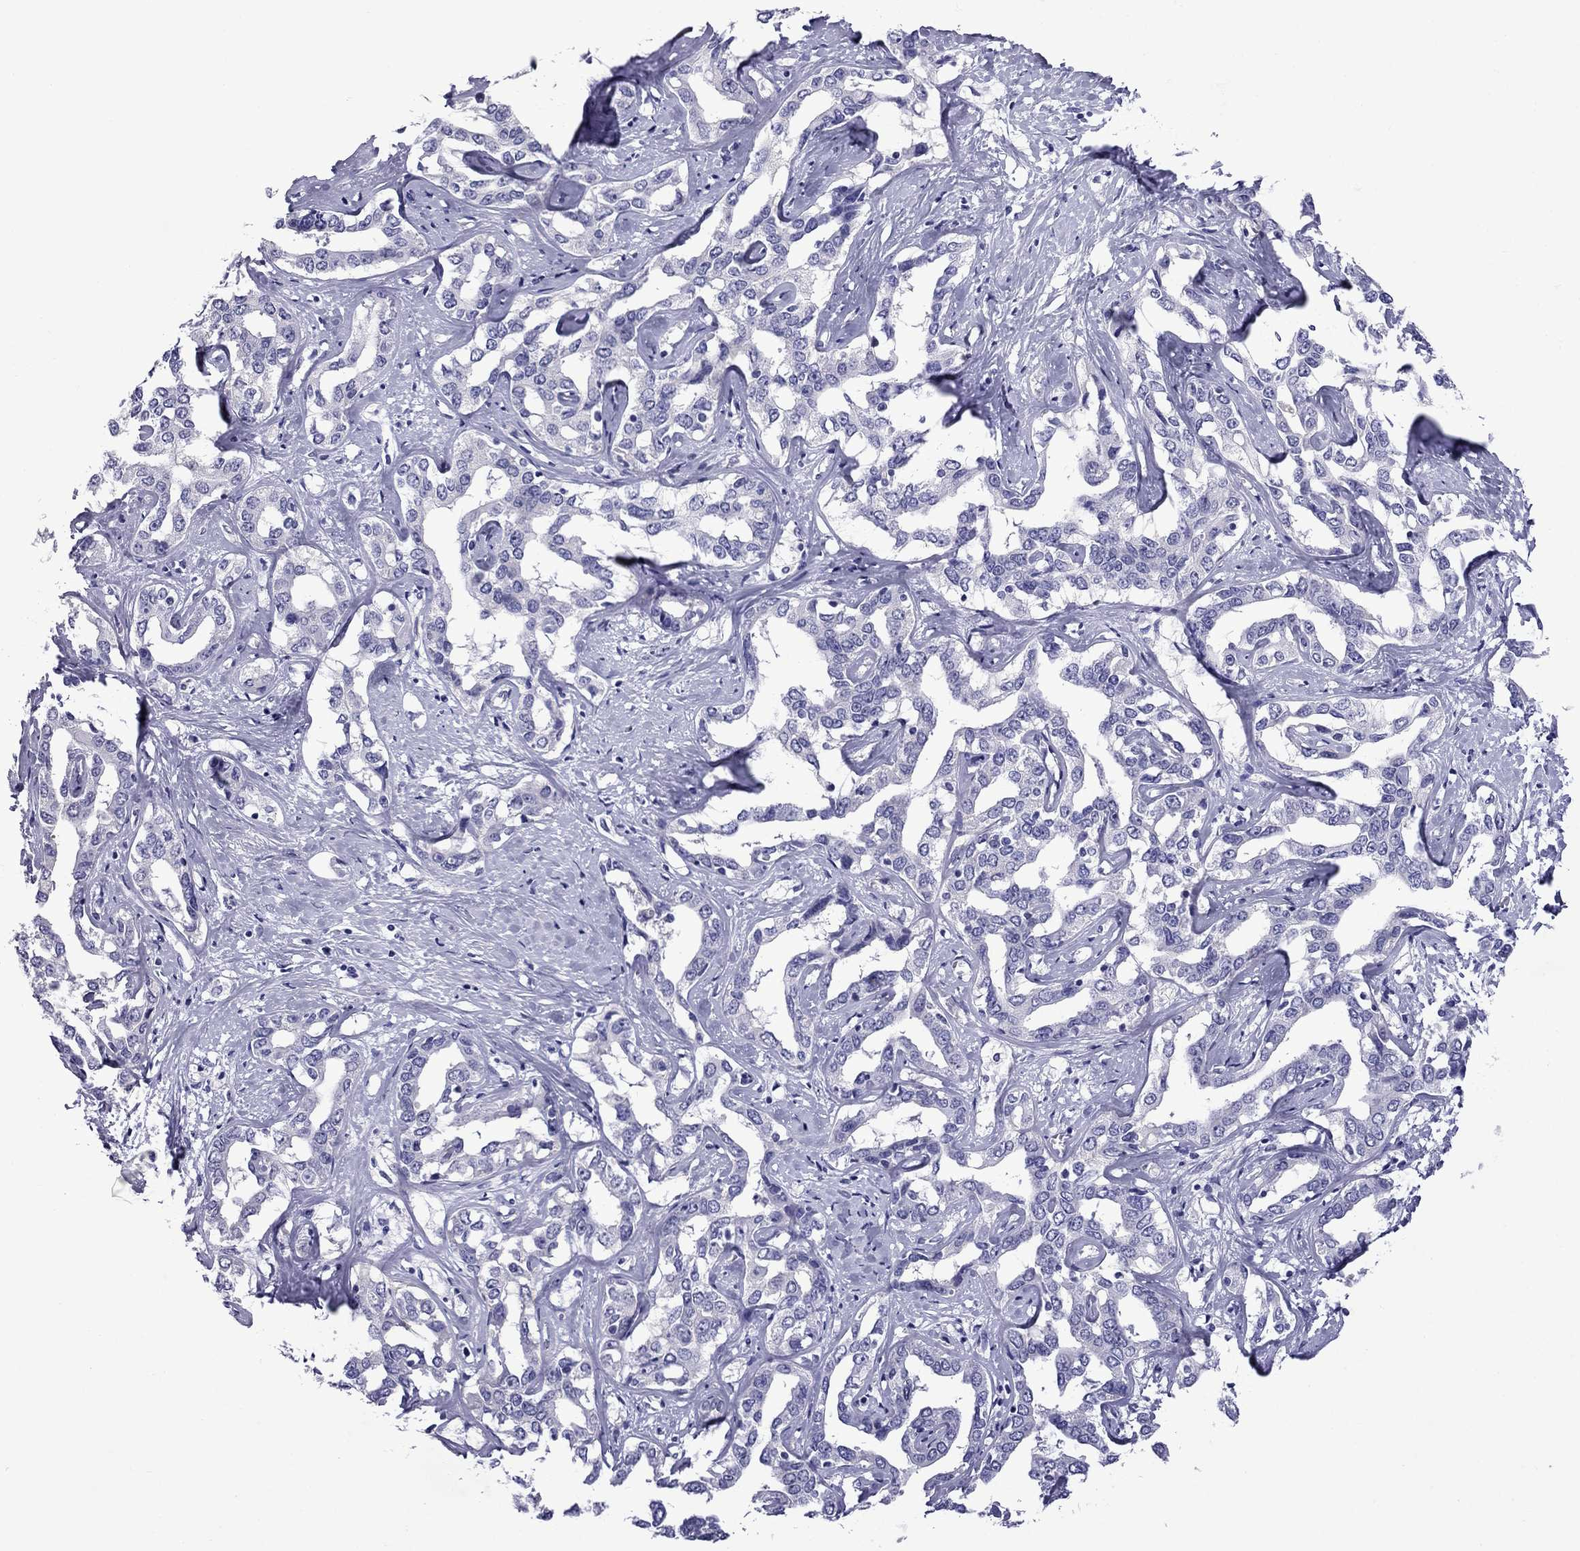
{"staining": {"intensity": "negative", "quantity": "none", "location": "none"}, "tissue": "liver cancer", "cell_type": "Tumor cells", "image_type": "cancer", "snomed": [{"axis": "morphology", "description": "Cholangiocarcinoma"}, {"axis": "topography", "description": "Liver"}], "caption": "Photomicrograph shows no significant protein expression in tumor cells of liver cancer (cholangiocarcinoma).", "gene": "CHRNA5", "patient": {"sex": "male", "age": 59}}